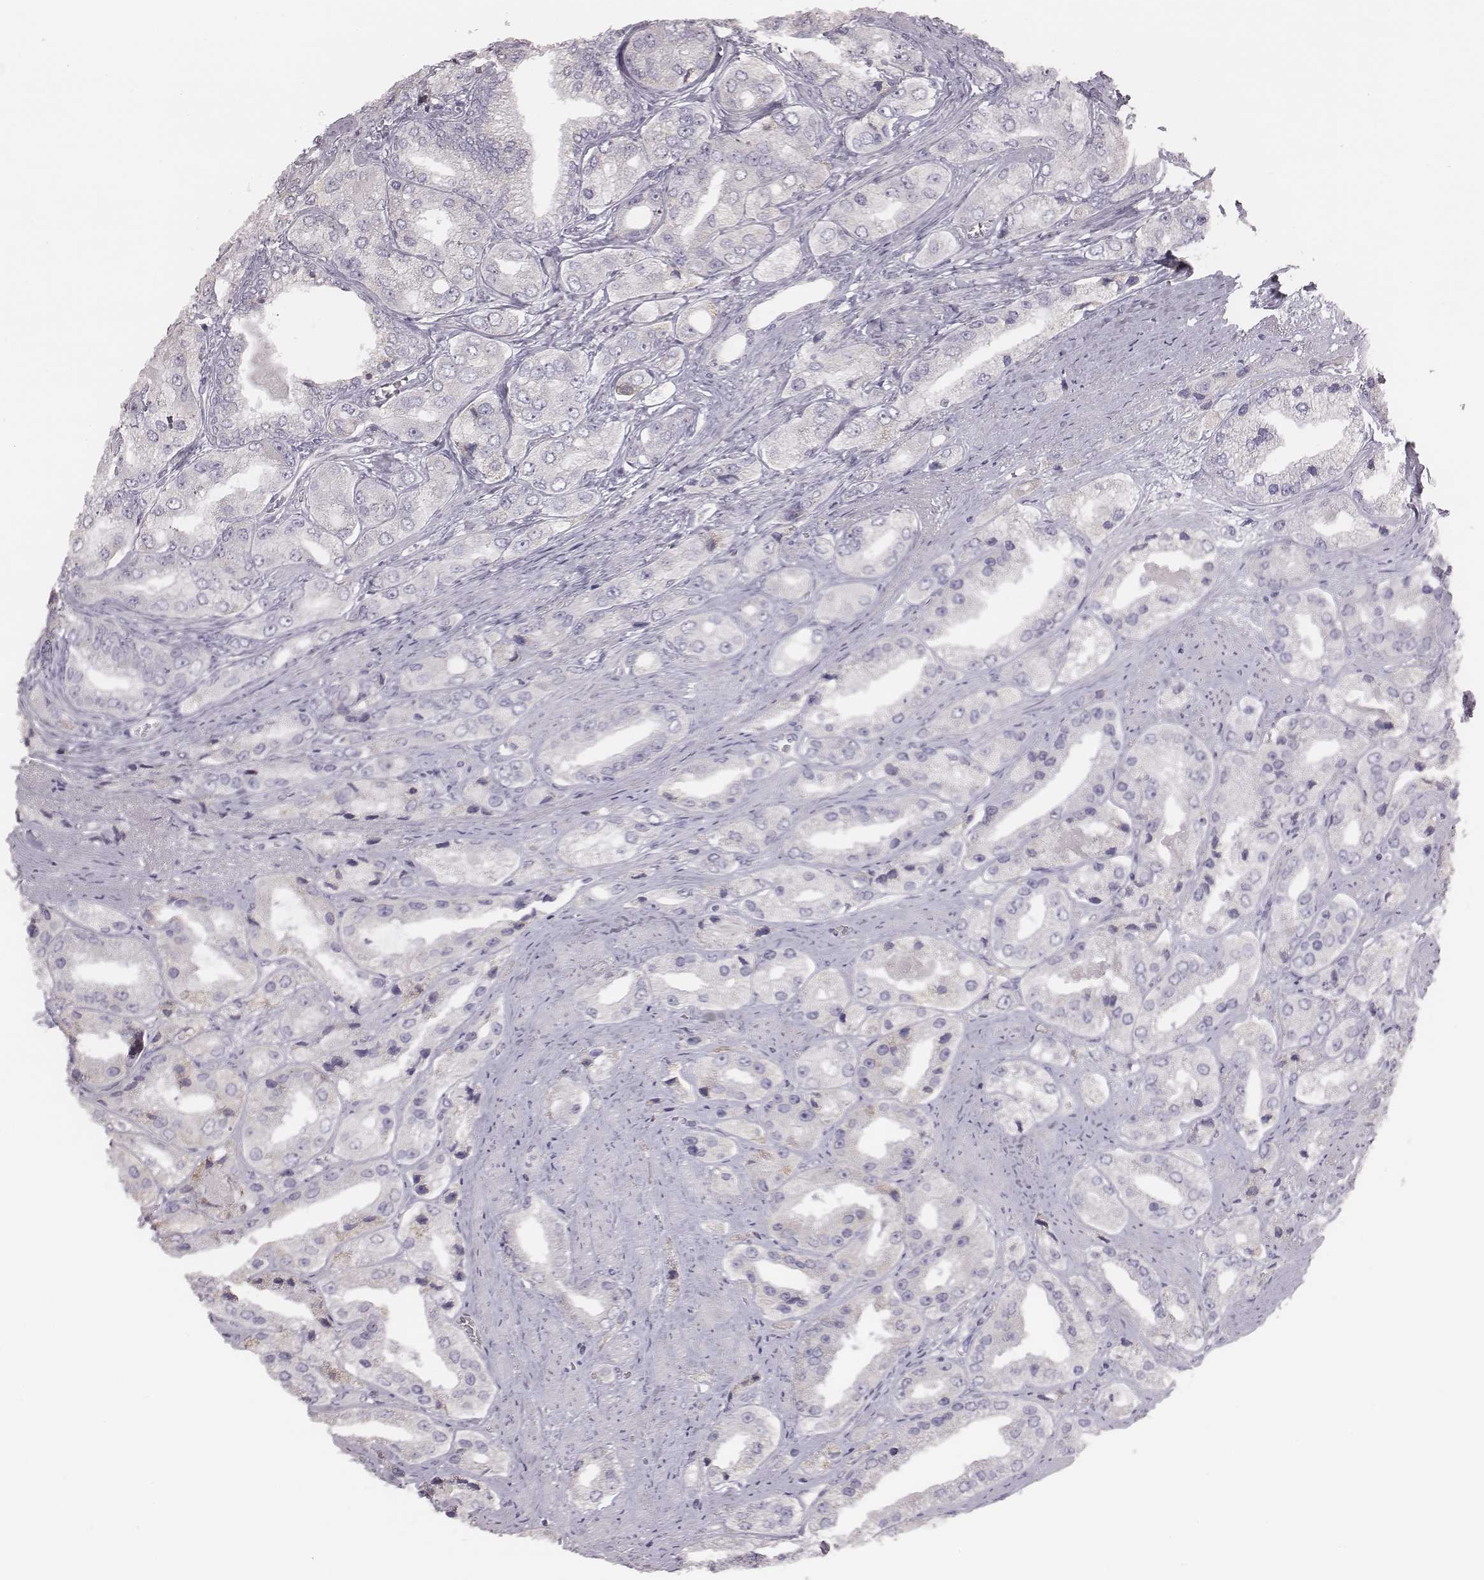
{"staining": {"intensity": "negative", "quantity": "none", "location": "none"}, "tissue": "prostate cancer", "cell_type": "Tumor cells", "image_type": "cancer", "snomed": [{"axis": "morphology", "description": "Adenocarcinoma, Low grade"}, {"axis": "topography", "description": "Prostate"}], "caption": "High power microscopy micrograph of an IHC image of prostate cancer (adenocarcinoma (low-grade)), revealing no significant positivity in tumor cells.", "gene": "C6orf58", "patient": {"sex": "male", "age": 69}}